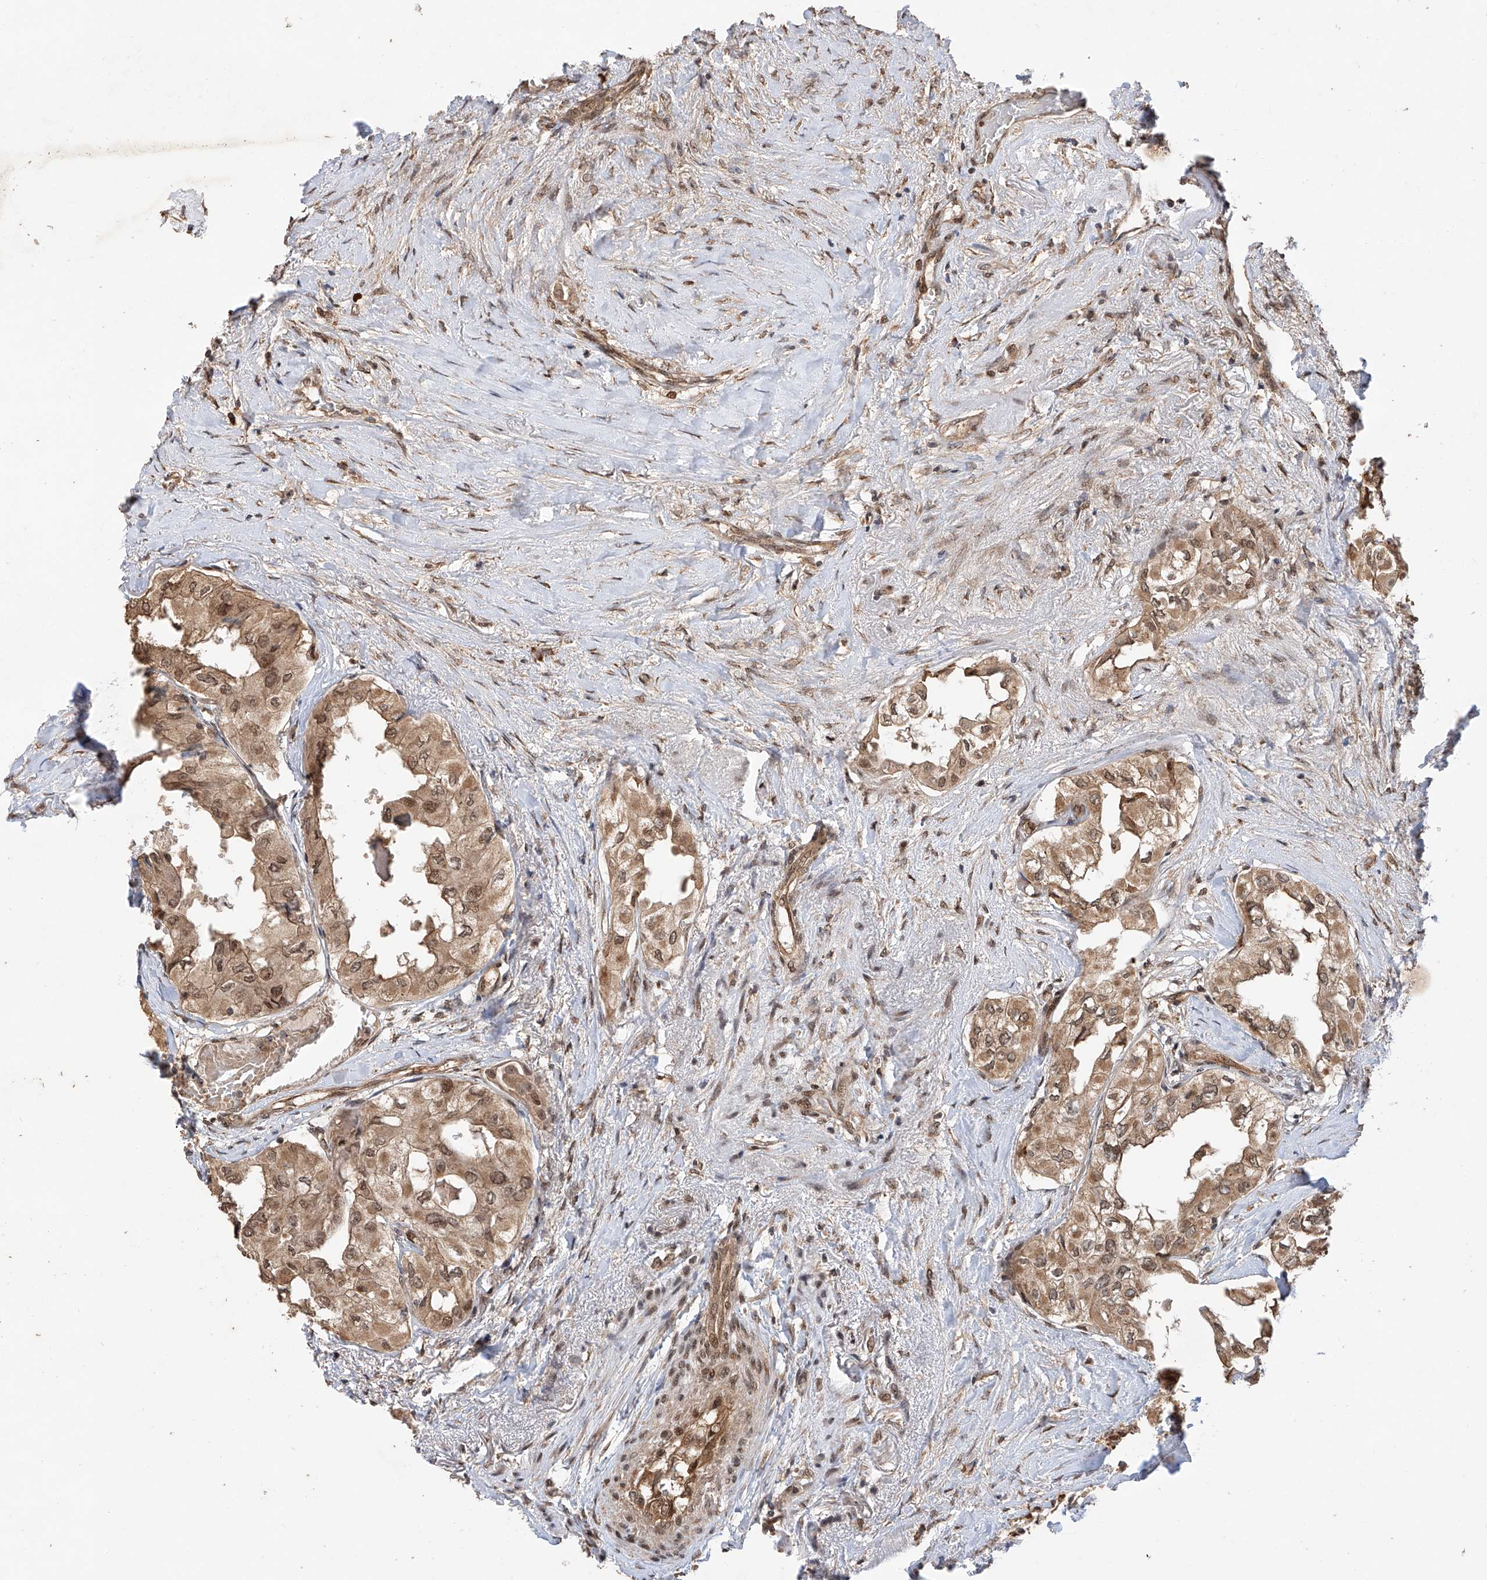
{"staining": {"intensity": "moderate", "quantity": ">75%", "location": "cytoplasmic/membranous,nuclear"}, "tissue": "thyroid cancer", "cell_type": "Tumor cells", "image_type": "cancer", "snomed": [{"axis": "morphology", "description": "Papillary adenocarcinoma, NOS"}, {"axis": "topography", "description": "Thyroid gland"}], "caption": "The photomicrograph shows staining of thyroid cancer (papillary adenocarcinoma), revealing moderate cytoplasmic/membranous and nuclear protein positivity (brown color) within tumor cells.", "gene": "RILPL2", "patient": {"sex": "female", "age": 59}}